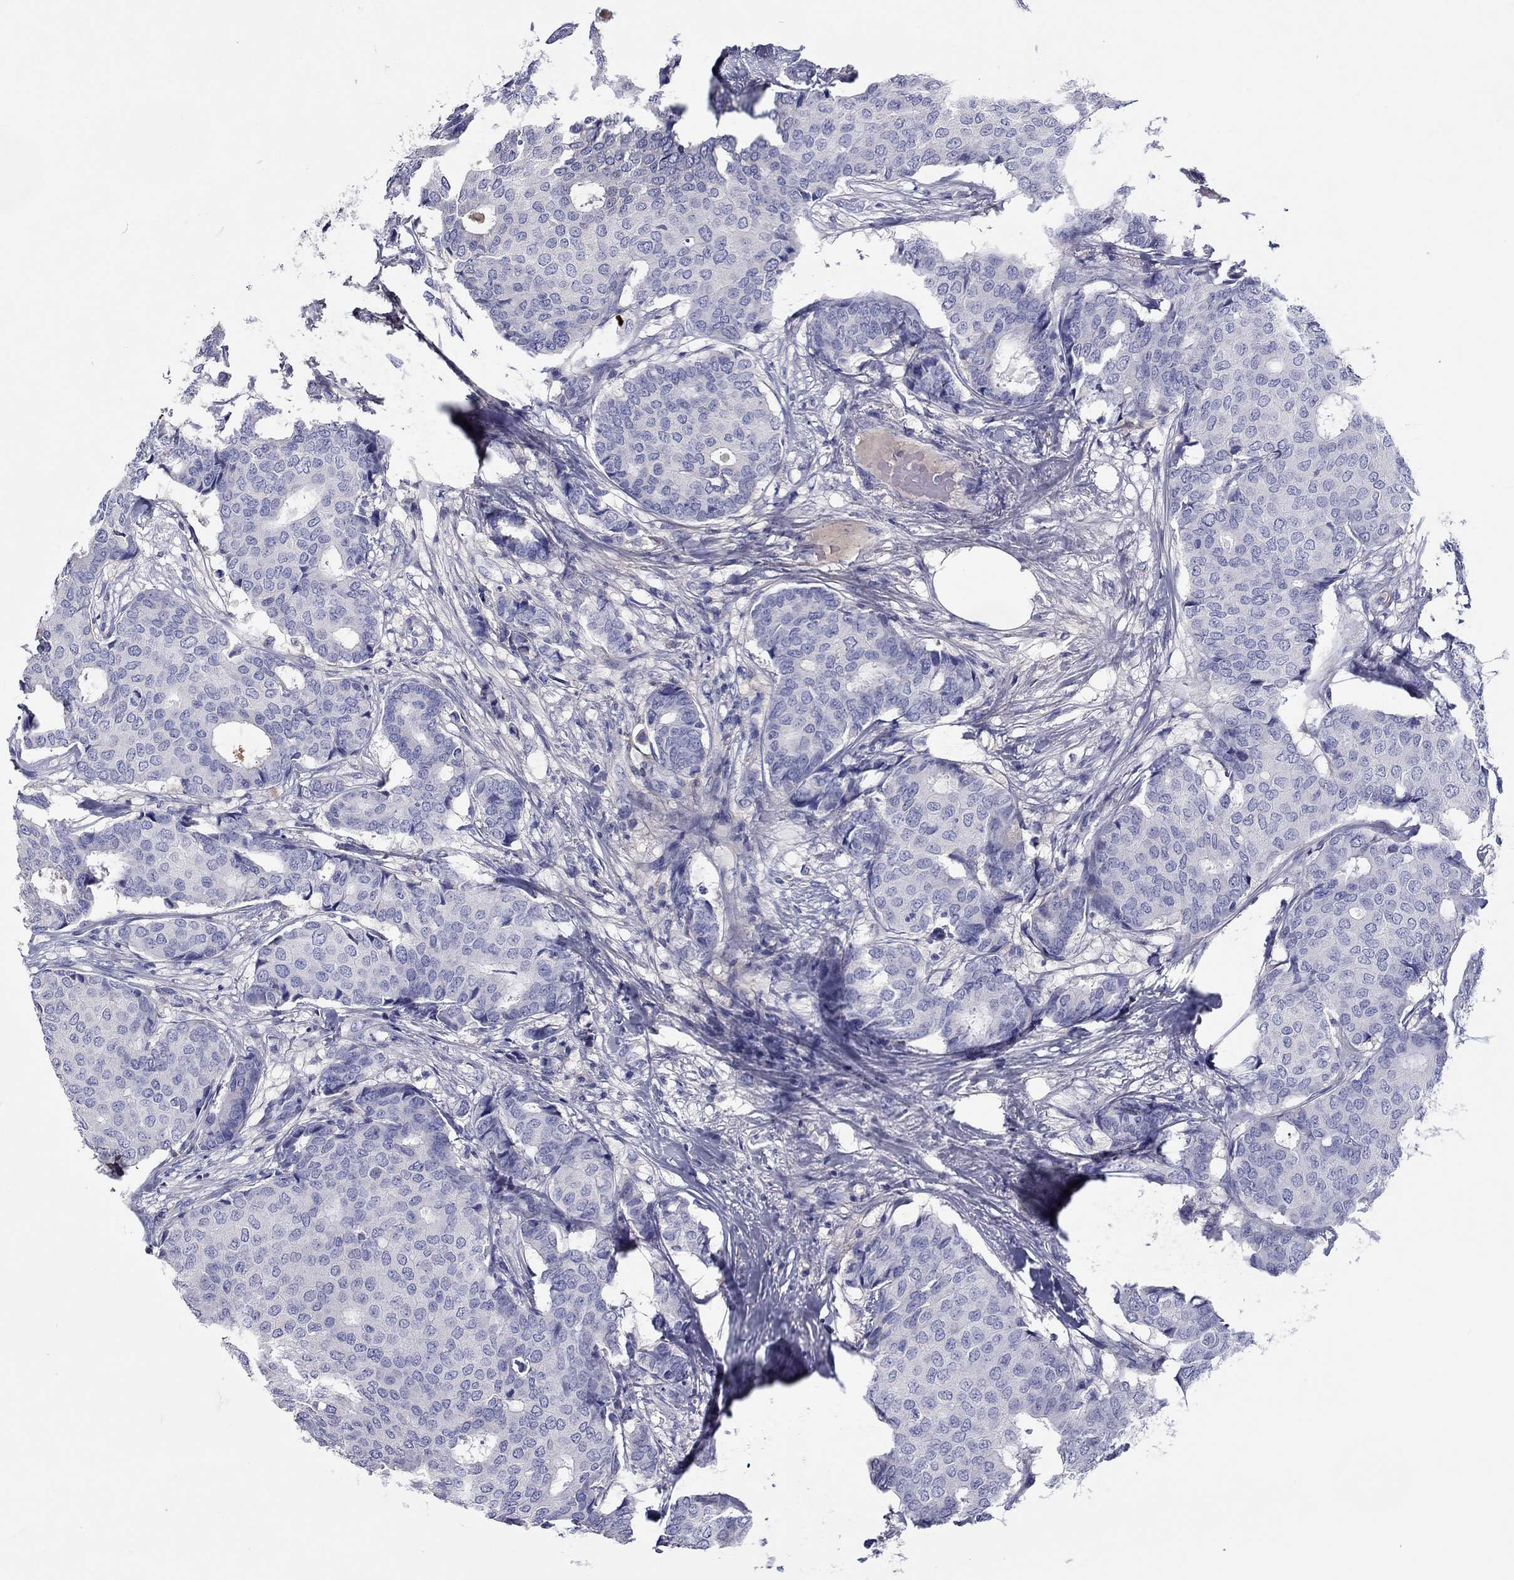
{"staining": {"intensity": "negative", "quantity": "none", "location": "none"}, "tissue": "breast cancer", "cell_type": "Tumor cells", "image_type": "cancer", "snomed": [{"axis": "morphology", "description": "Duct carcinoma"}, {"axis": "topography", "description": "Breast"}], "caption": "Tumor cells are negative for protein expression in human breast infiltrating ductal carcinoma. The staining is performed using DAB brown chromogen with nuclei counter-stained in using hematoxylin.", "gene": "TGFBI", "patient": {"sex": "female", "age": 75}}